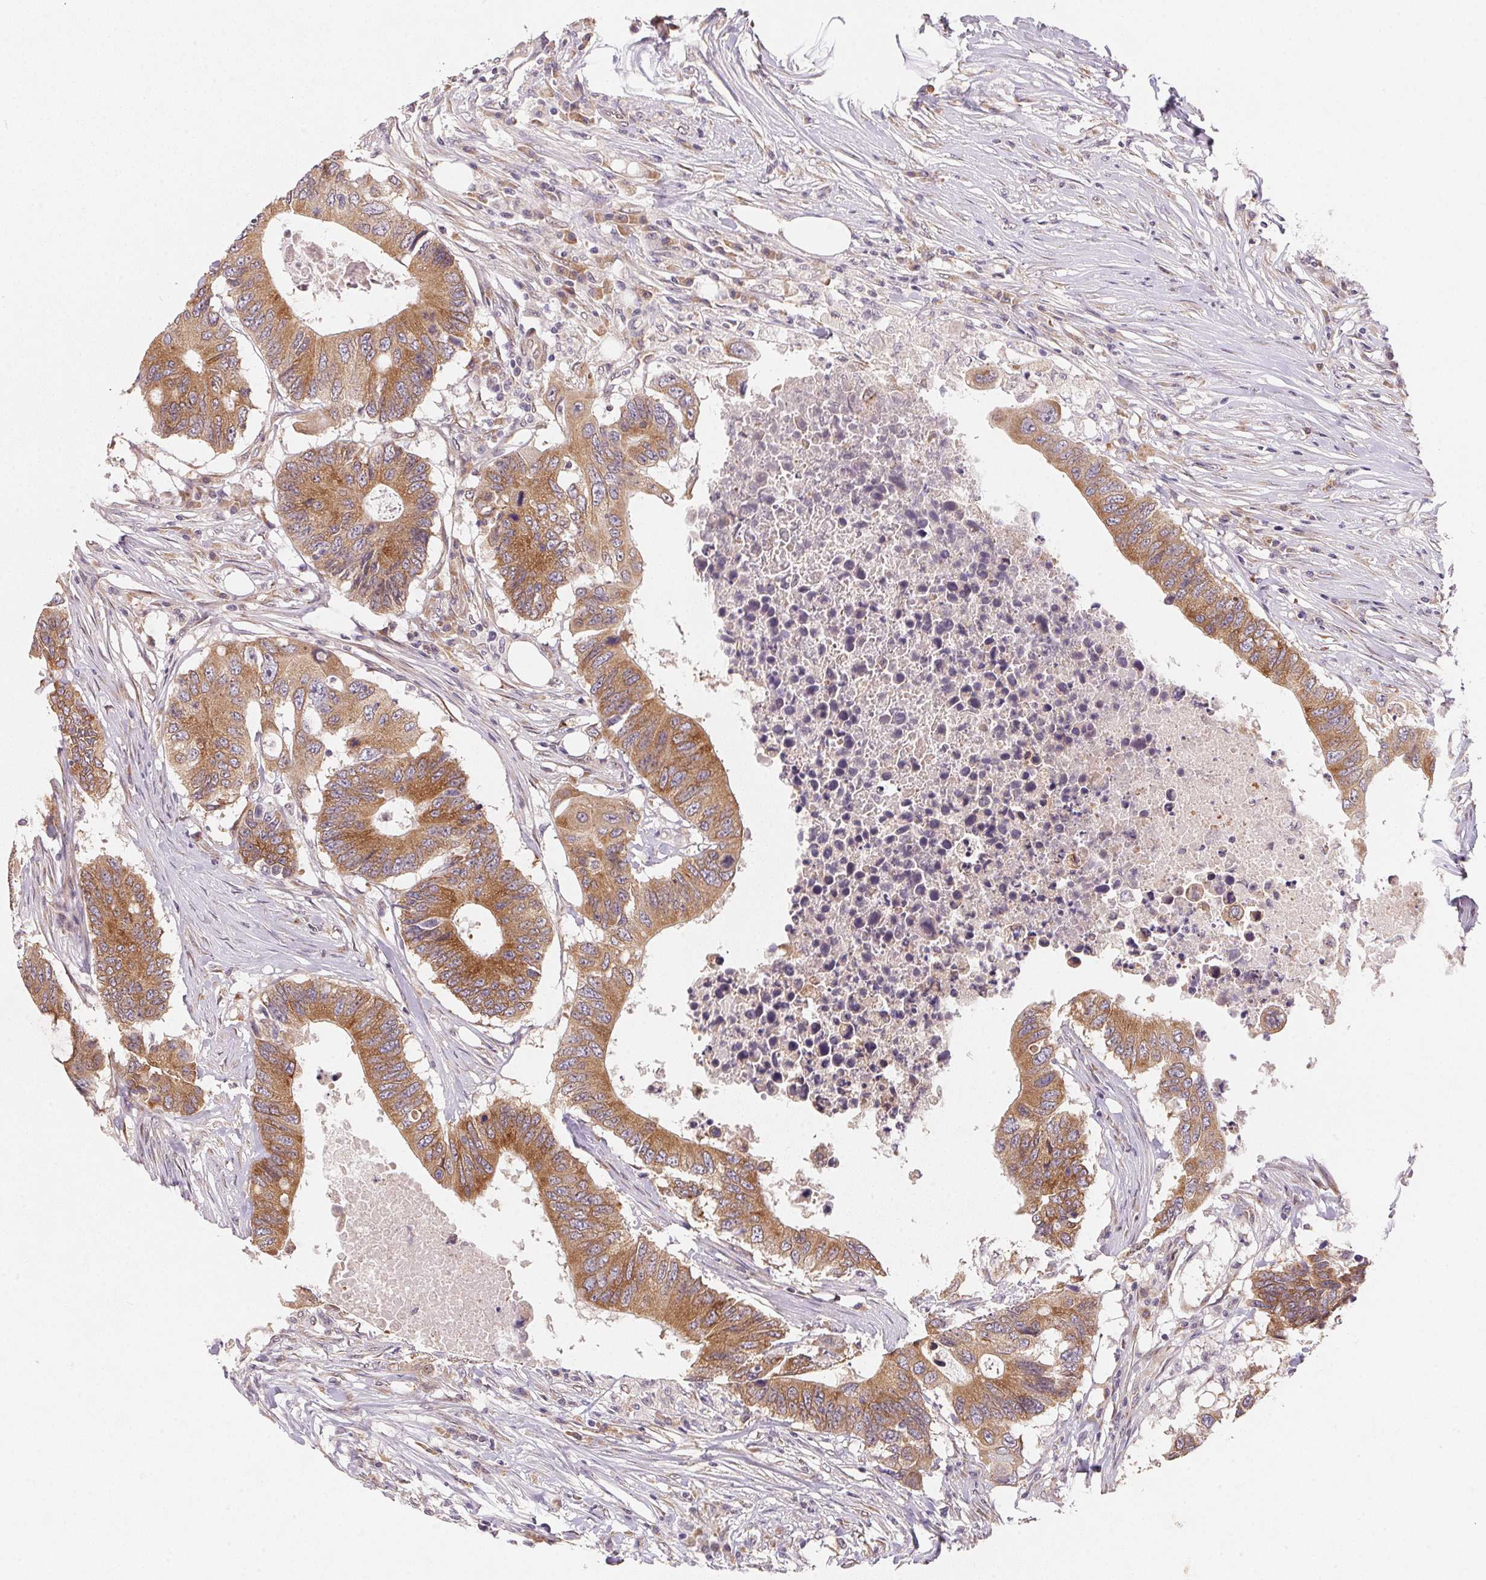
{"staining": {"intensity": "moderate", "quantity": ">75%", "location": "cytoplasmic/membranous"}, "tissue": "colorectal cancer", "cell_type": "Tumor cells", "image_type": "cancer", "snomed": [{"axis": "morphology", "description": "Adenocarcinoma, NOS"}, {"axis": "topography", "description": "Colon"}], "caption": "This image shows immunohistochemistry (IHC) staining of colorectal adenocarcinoma, with medium moderate cytoplasmic/membranous staining in about >75% of tumor cells.", "gene": "EI24", "patient": {"sex": "male", "age": 71}}